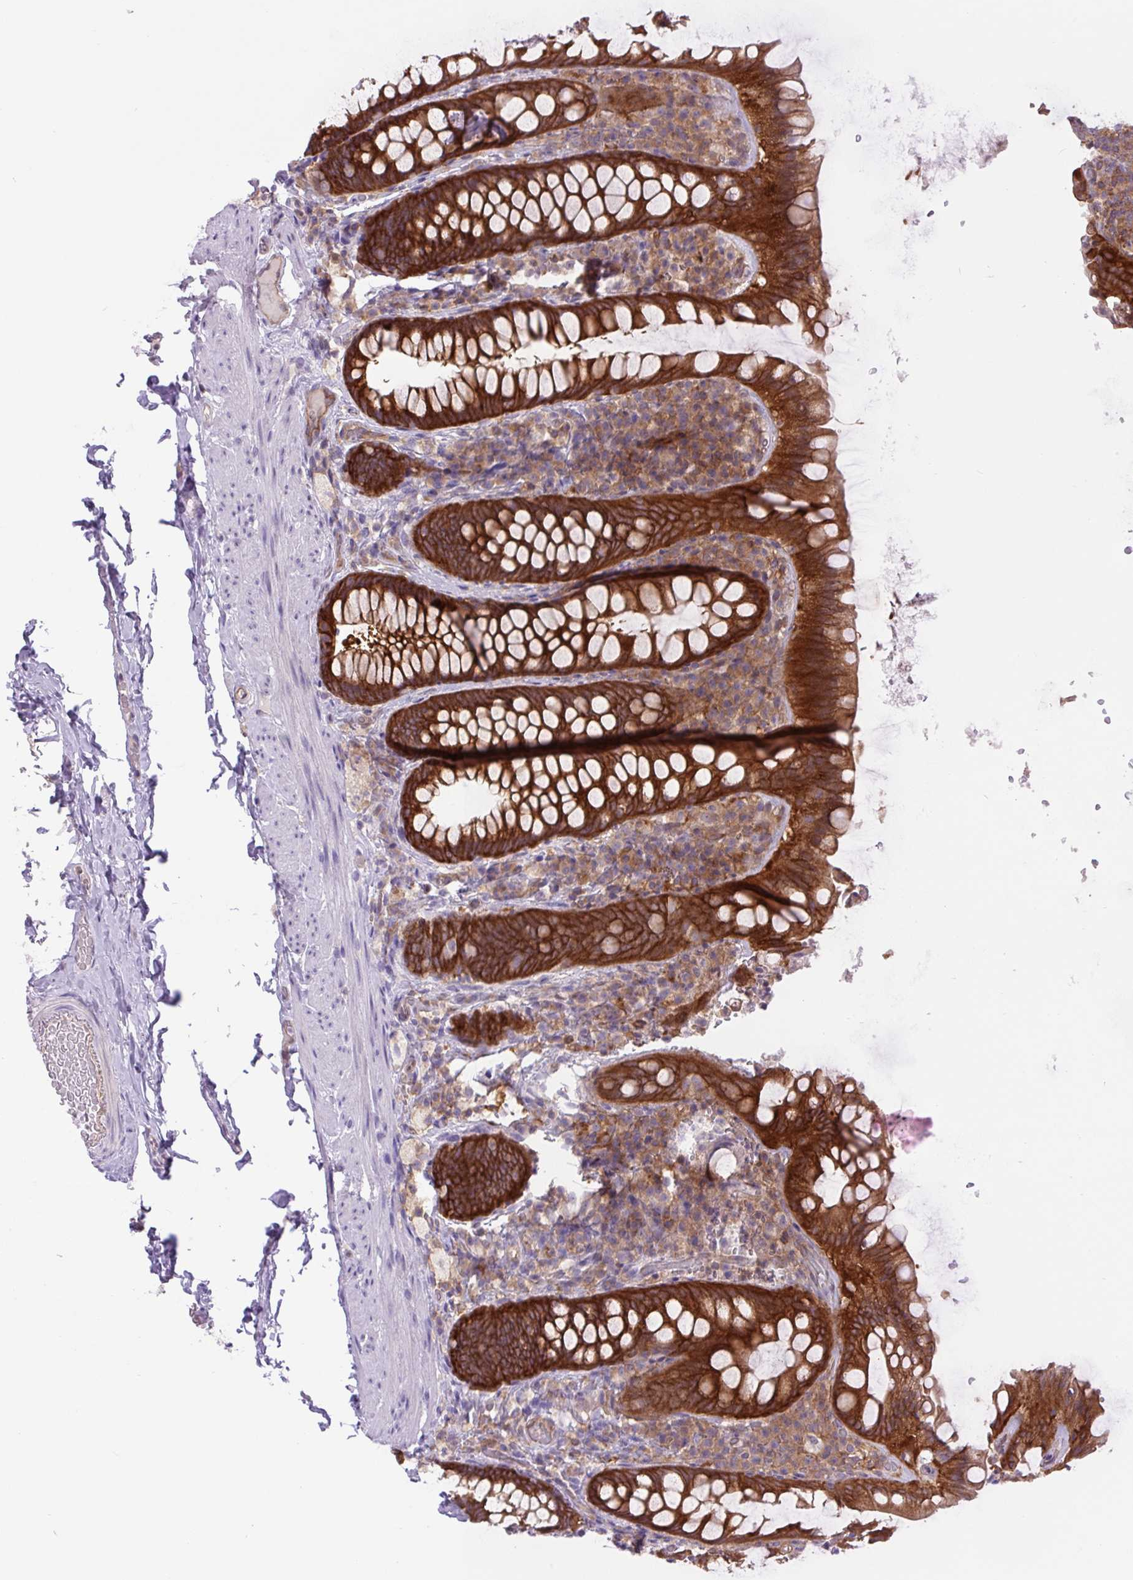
{"staining": {"intensity": "strong", "quantity": ">75%", "location": "cytoplasmic/membranous"}, "tissue": "rectum", "cell_type": "Glandular cells", "image_type": "normal", "snomed": [{"axis": "morphology", "description": "Normal tissue, NOS"}, {"axis": "topography", "description": "Rectum"}], "caption": "IHC staining of benign rectum, which displays high levels of strong cytoplasmic/membranous staining in about >75% of glandular cells indicating strong cytoplasmic/membranous protein expression. The staining was performed using DAB (brown) for protein detection and nuclei were counterstained in hematoxylin (blue).", "gene": "MINK1", "patient": {"sex": "female", "age": 69}}